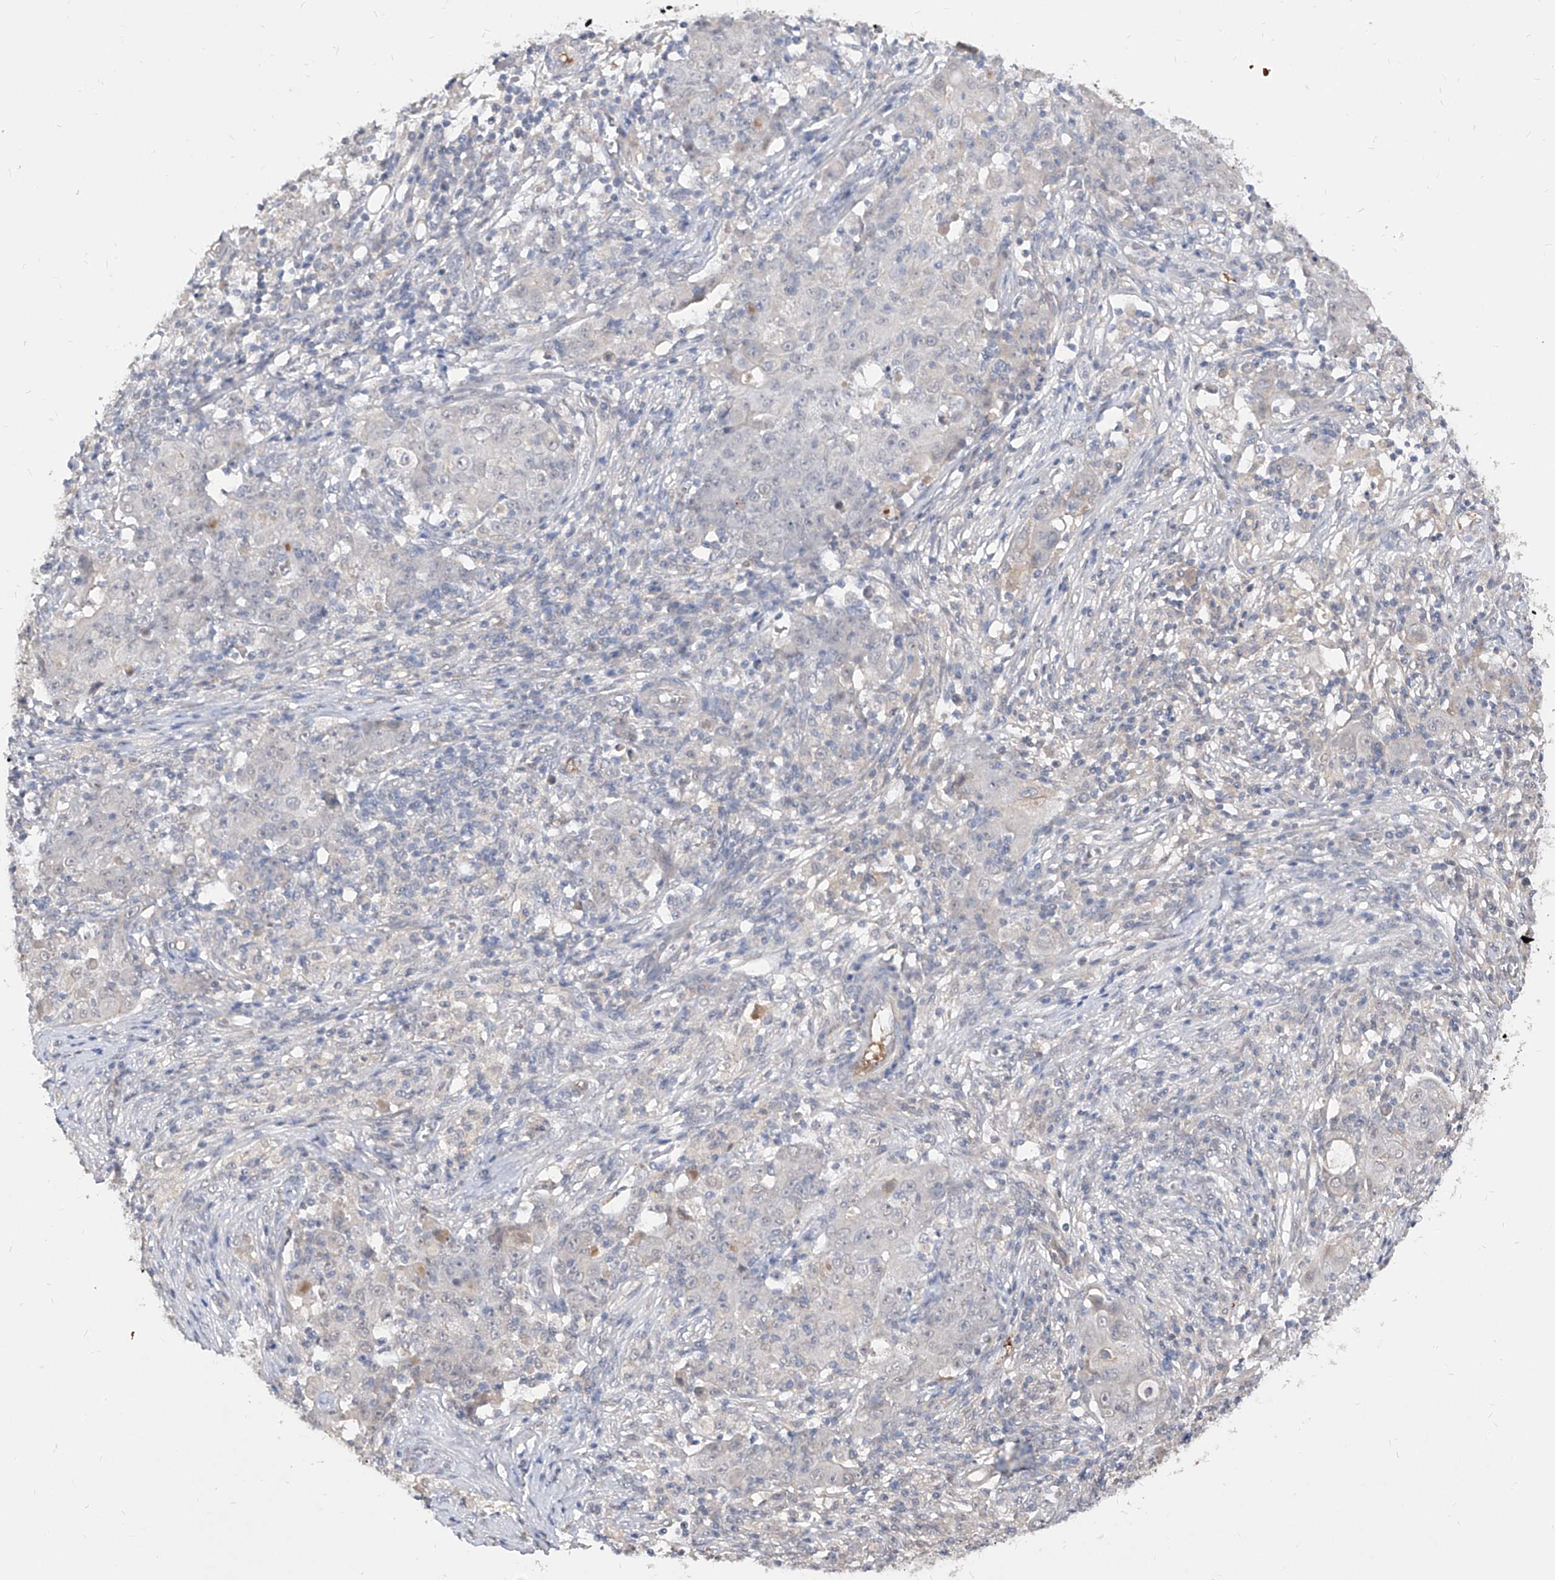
{"staining": {"intensity": "negative", "quantity": "none", "location": "none"}, "tissue": "ovarian cancer", "cell_type": "Tumor cells", "image_type": "cancer", "snomed": [{"axis": "morphology", "description": "Carcinoma, endometroid"}, {"axis": "topography", "description": "Ovary"}], "caption": "Tumor cells show no significant protein staining in ovarian cancer (endometroid carcinoma).", "gene": "C4A", "patient": {"sex": "female", "age": 42}}